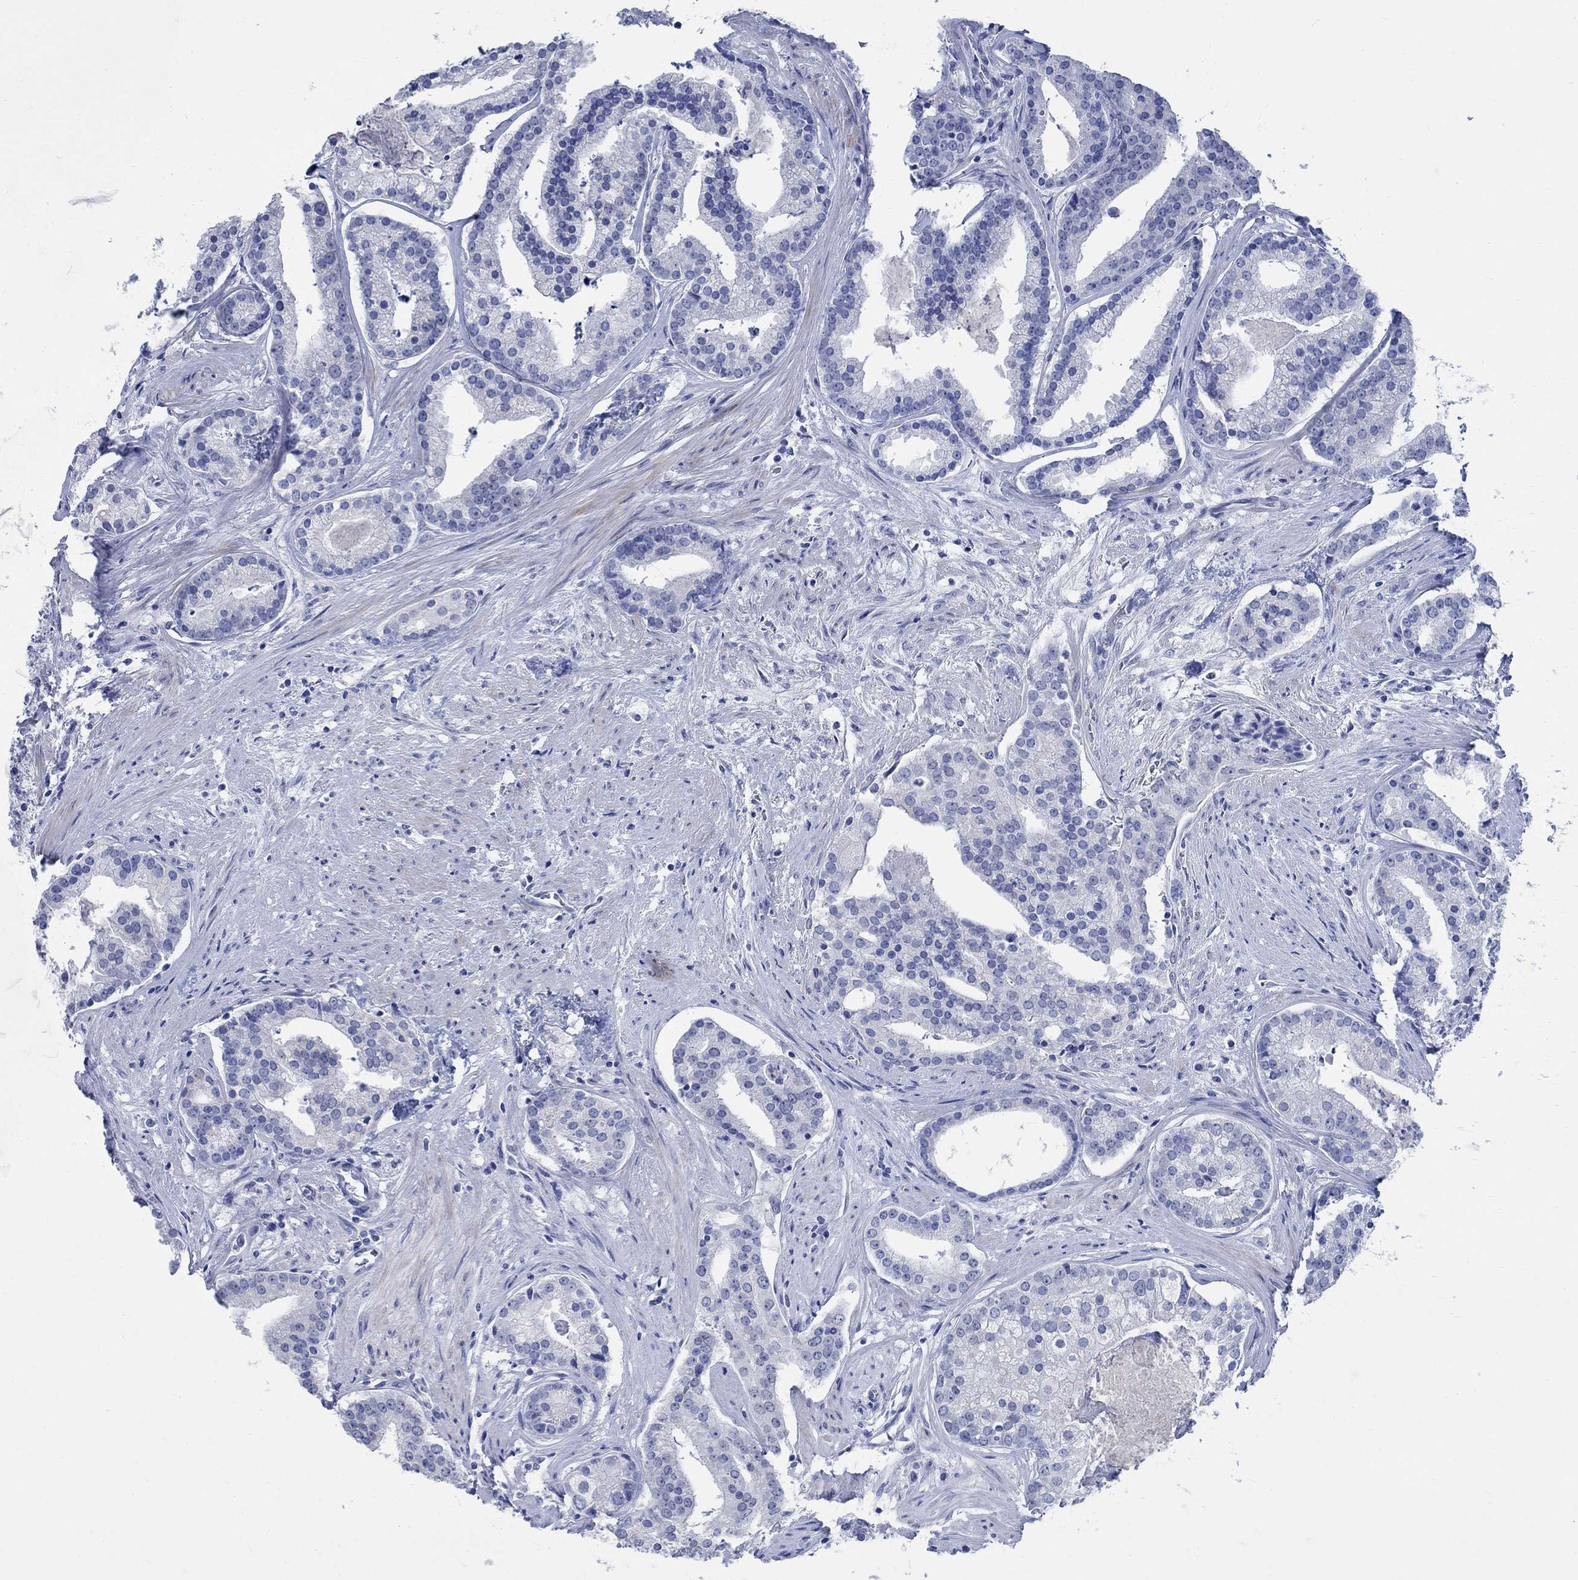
{"staining": {"intensity": "negative", "quantity": "none", "location": "none"}, "tissue": "prostate cancer", "cell_type": "Tumor cells", "image_type": "cancer", "snomed": [{"axis": "morphology", "description": "Adenocarcinoma, NOS"}, {"axis": "topography", "description": "Prostate and seminal vesicle, NOS"}, {"axis": "topography", "description": "Prostate"}], "caption": "Tumor cells show no significant expression in prostate cancer.", "gene": "CAMK2N1", "patient": {"sex": "male", "age": 44}}